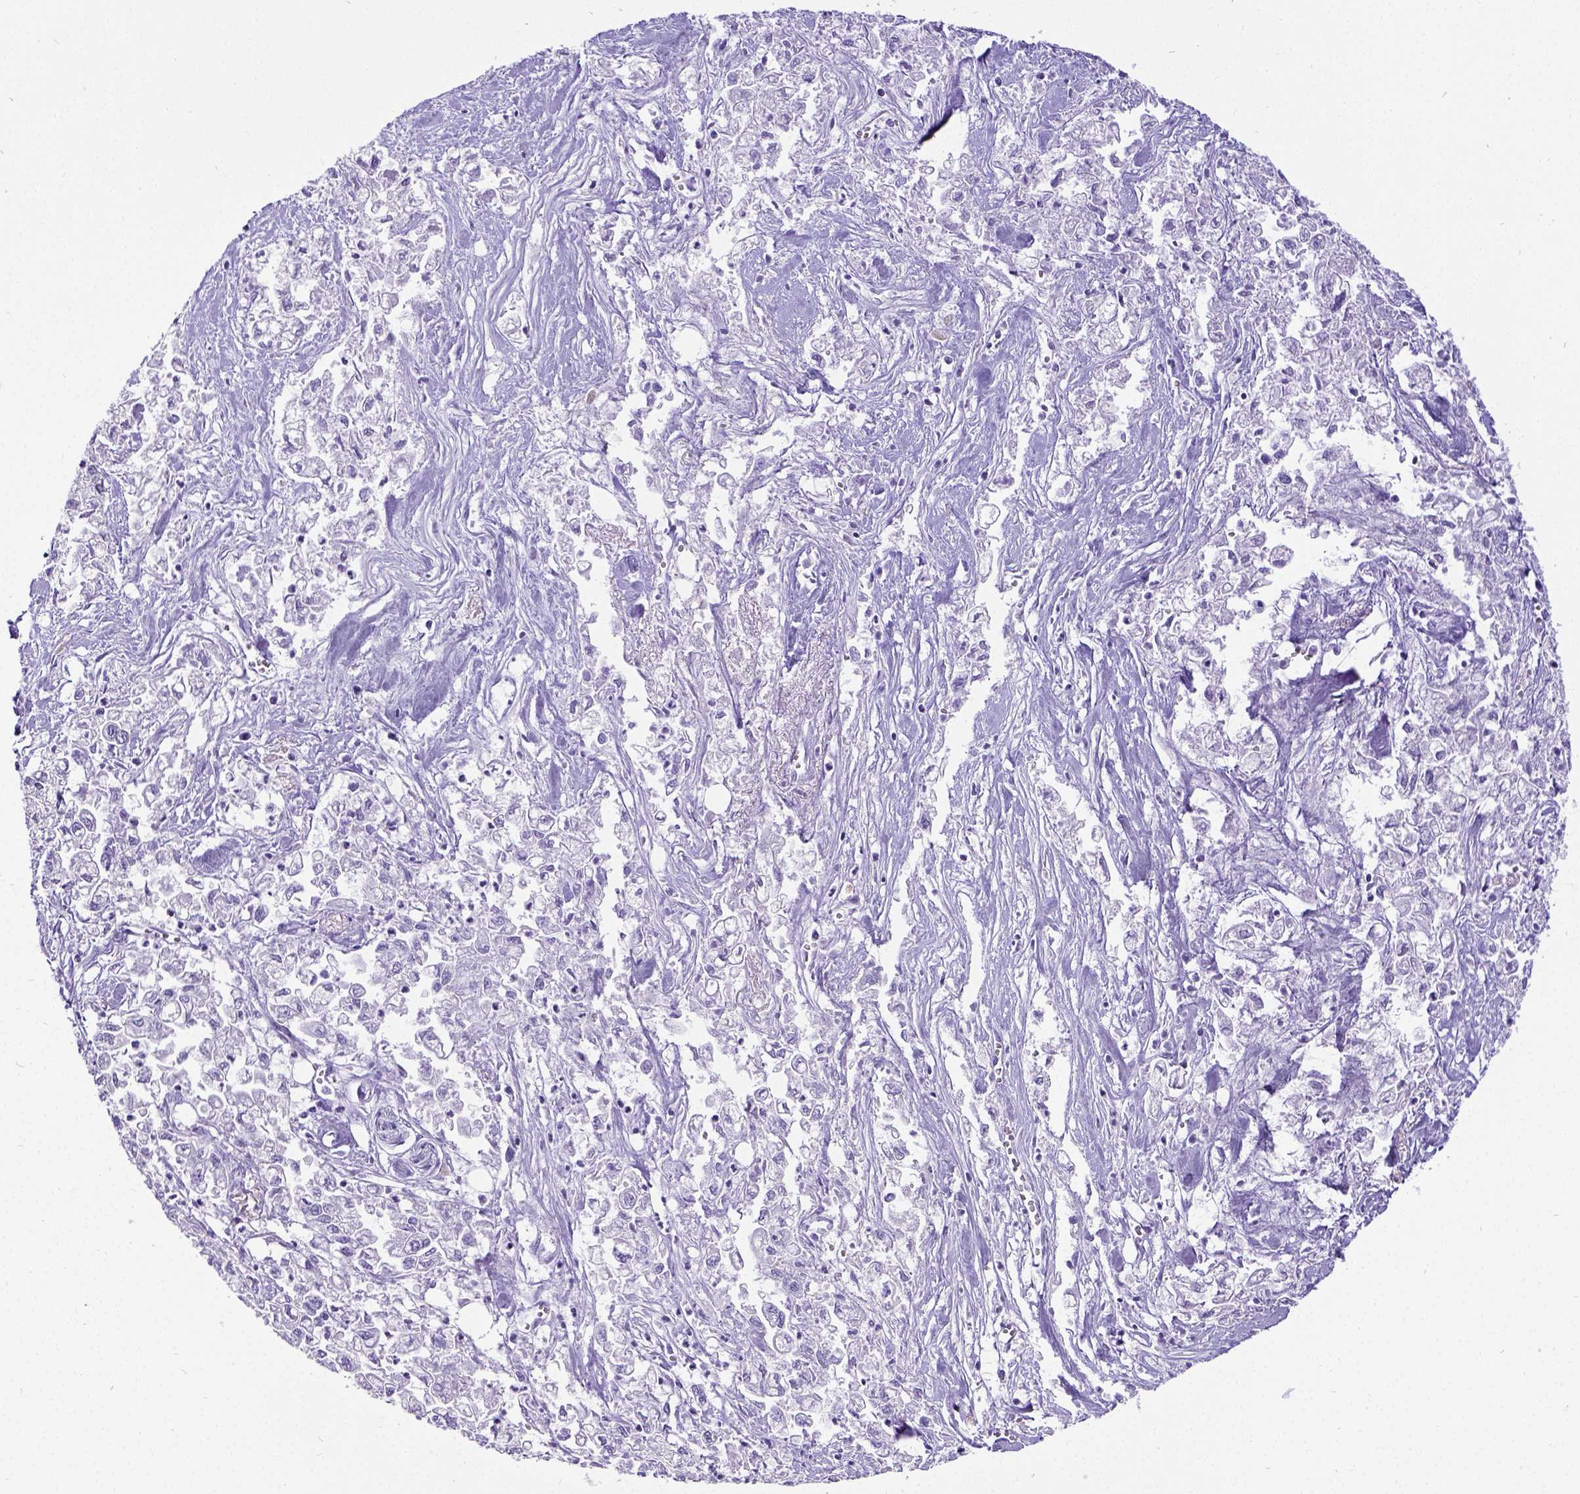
{"staining": {"intensity": "negative", "quantity": "none", "location": "none"}, "tissue": "pancreatic cancer", "cell_type": "Tumor cells", "image_type": "cancer", "snomed": [{"axis": "morphology", "description": "Adenocarcinoma, NOS"}, {"axis": "topography", "description": "Pancreas"}], "caption": "IHC of pancreatic adenocarcinoma exhibits no expression in tumor cells.", "gene": "SATB2", "patient": {"sex": "male", "age": 72}}